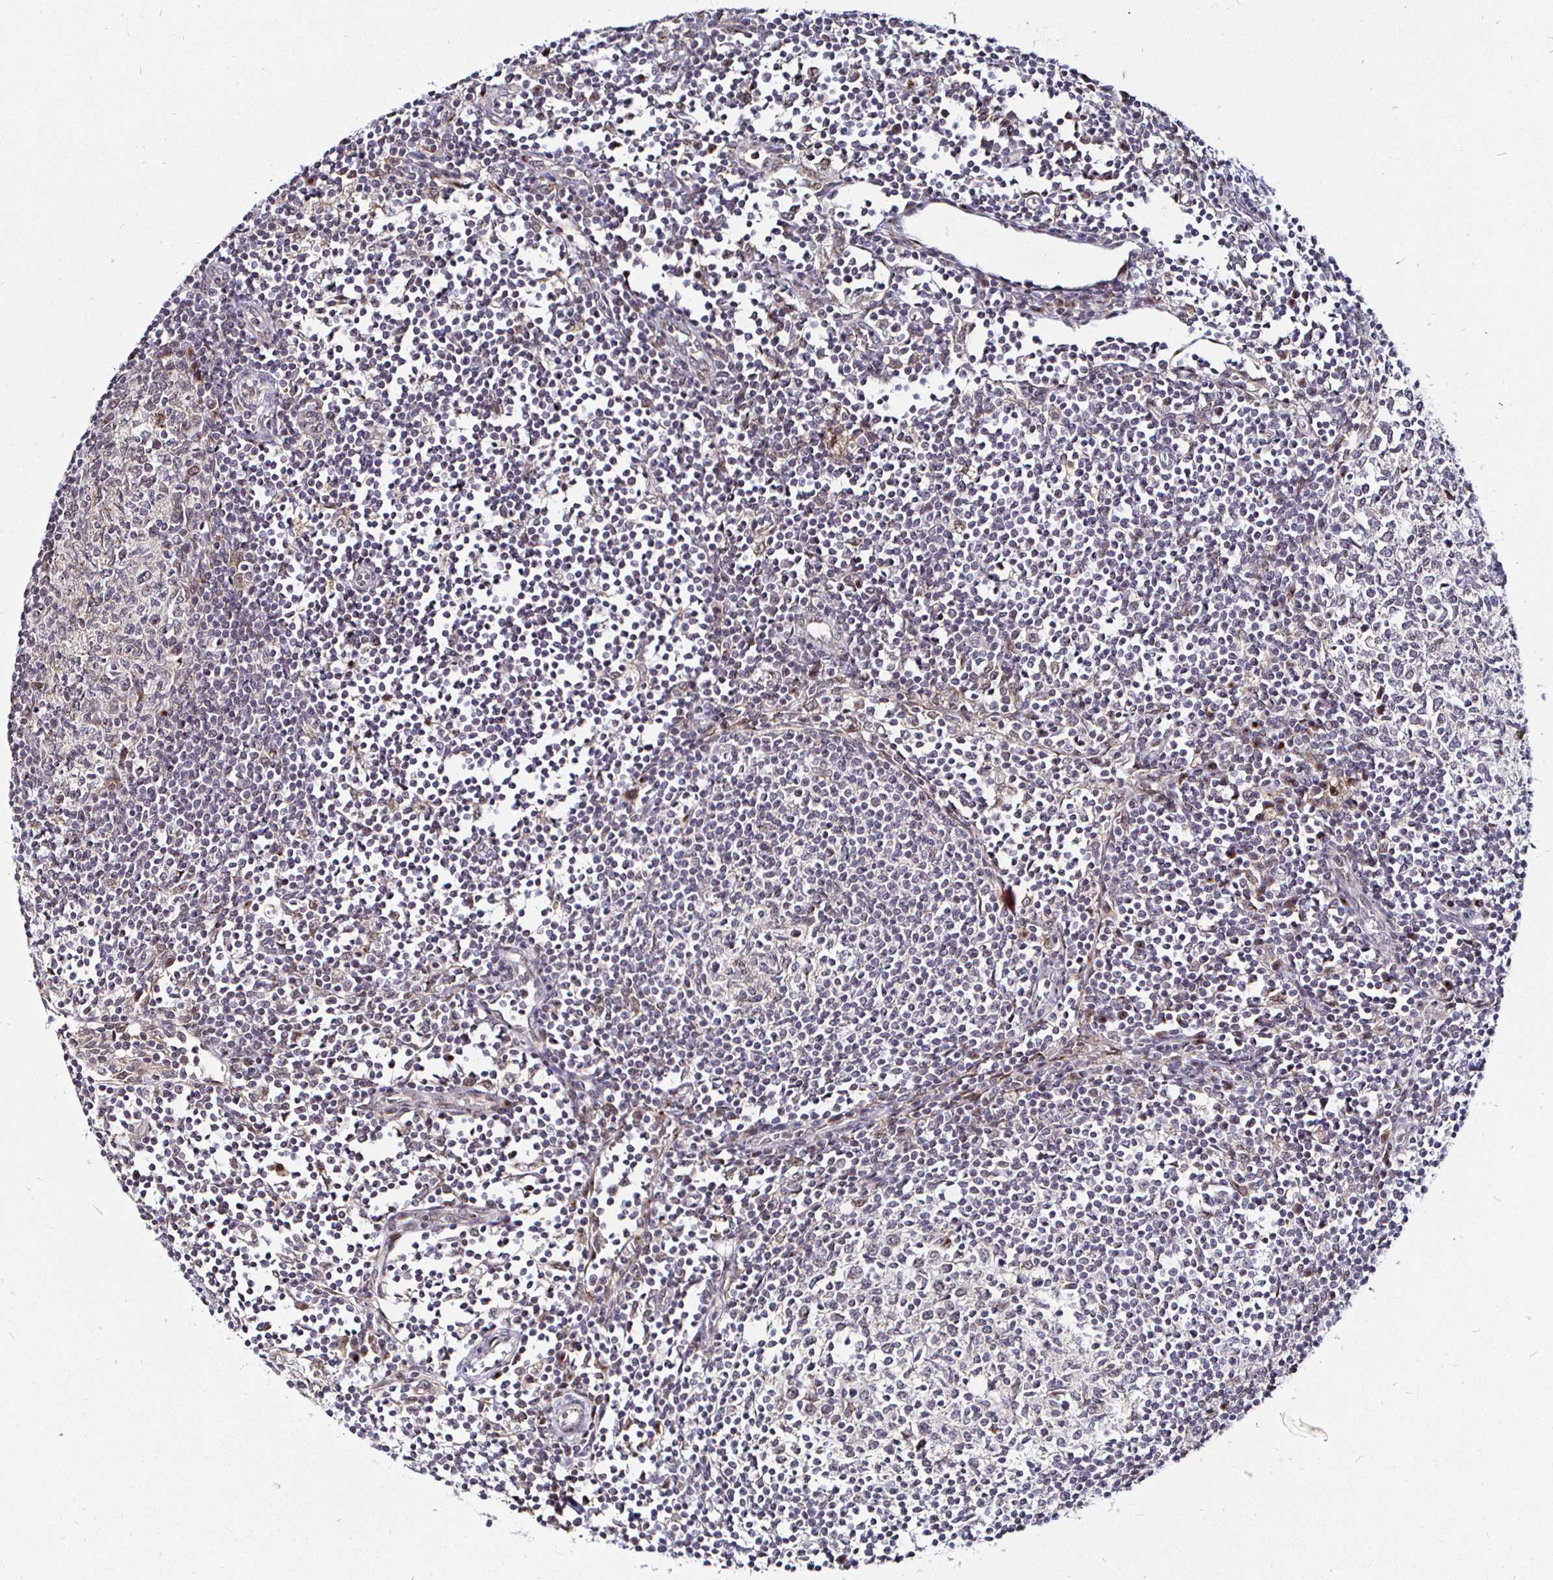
{"staining": {"intensity": "negative", "quantity": "none", "location": "none"}, "tissue": "lymph node", "cell_type": "Germinal center cells", "image_type": "normal", "snomed": [{"axis": "morphology", "description": "Normal tissue, NOS"}, {"axis": "topography", "description": "Lymph node"}], "caption": "Immunohistochemistry (IHC) of unremarkable human lymph node demonstrates no positivity in germinal center cells.", "gene": "ATG3", "patient": {"sex": "male", "age": 67}}